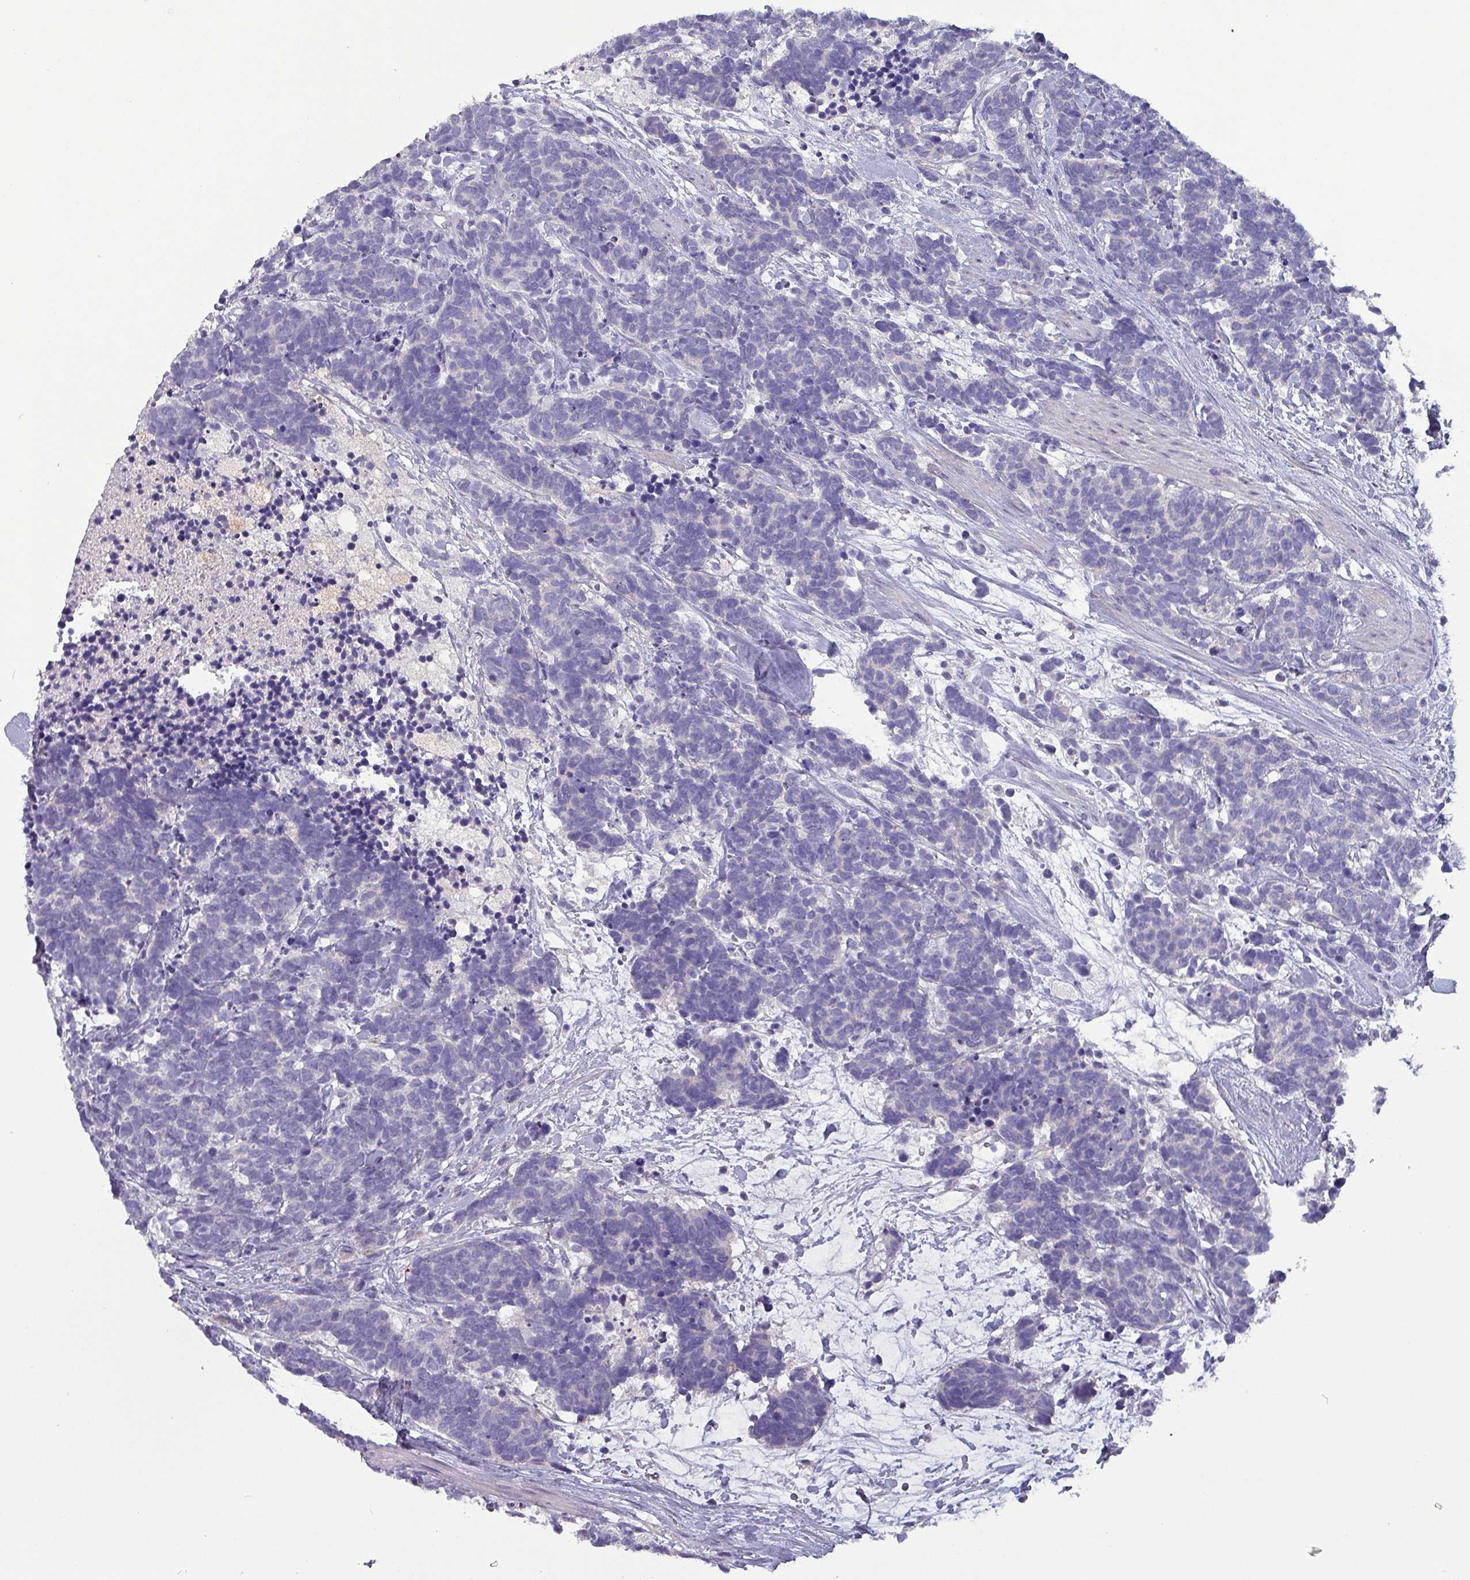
{"staining": {"intensity": "negative", "quantity": "none", "location": "none"}, "tissue": "carcinoid", "cell_type": "Tumor cells", "image_type": "cancer", "snomed": [{"axis": "morphology", "description": "Carcinoma, NOS"}, {"axis": "morphology", "description": "Carcinoid, malignant, NOS"}, {"axis": "topography", "description": "Prostate"}], "caption": "DAB immunohistochemical staining of human carcinoma reveals no significant staining in tumor cells.", "gene": "HSD3B7", "patient": {"sex": "male", "age": 57}}